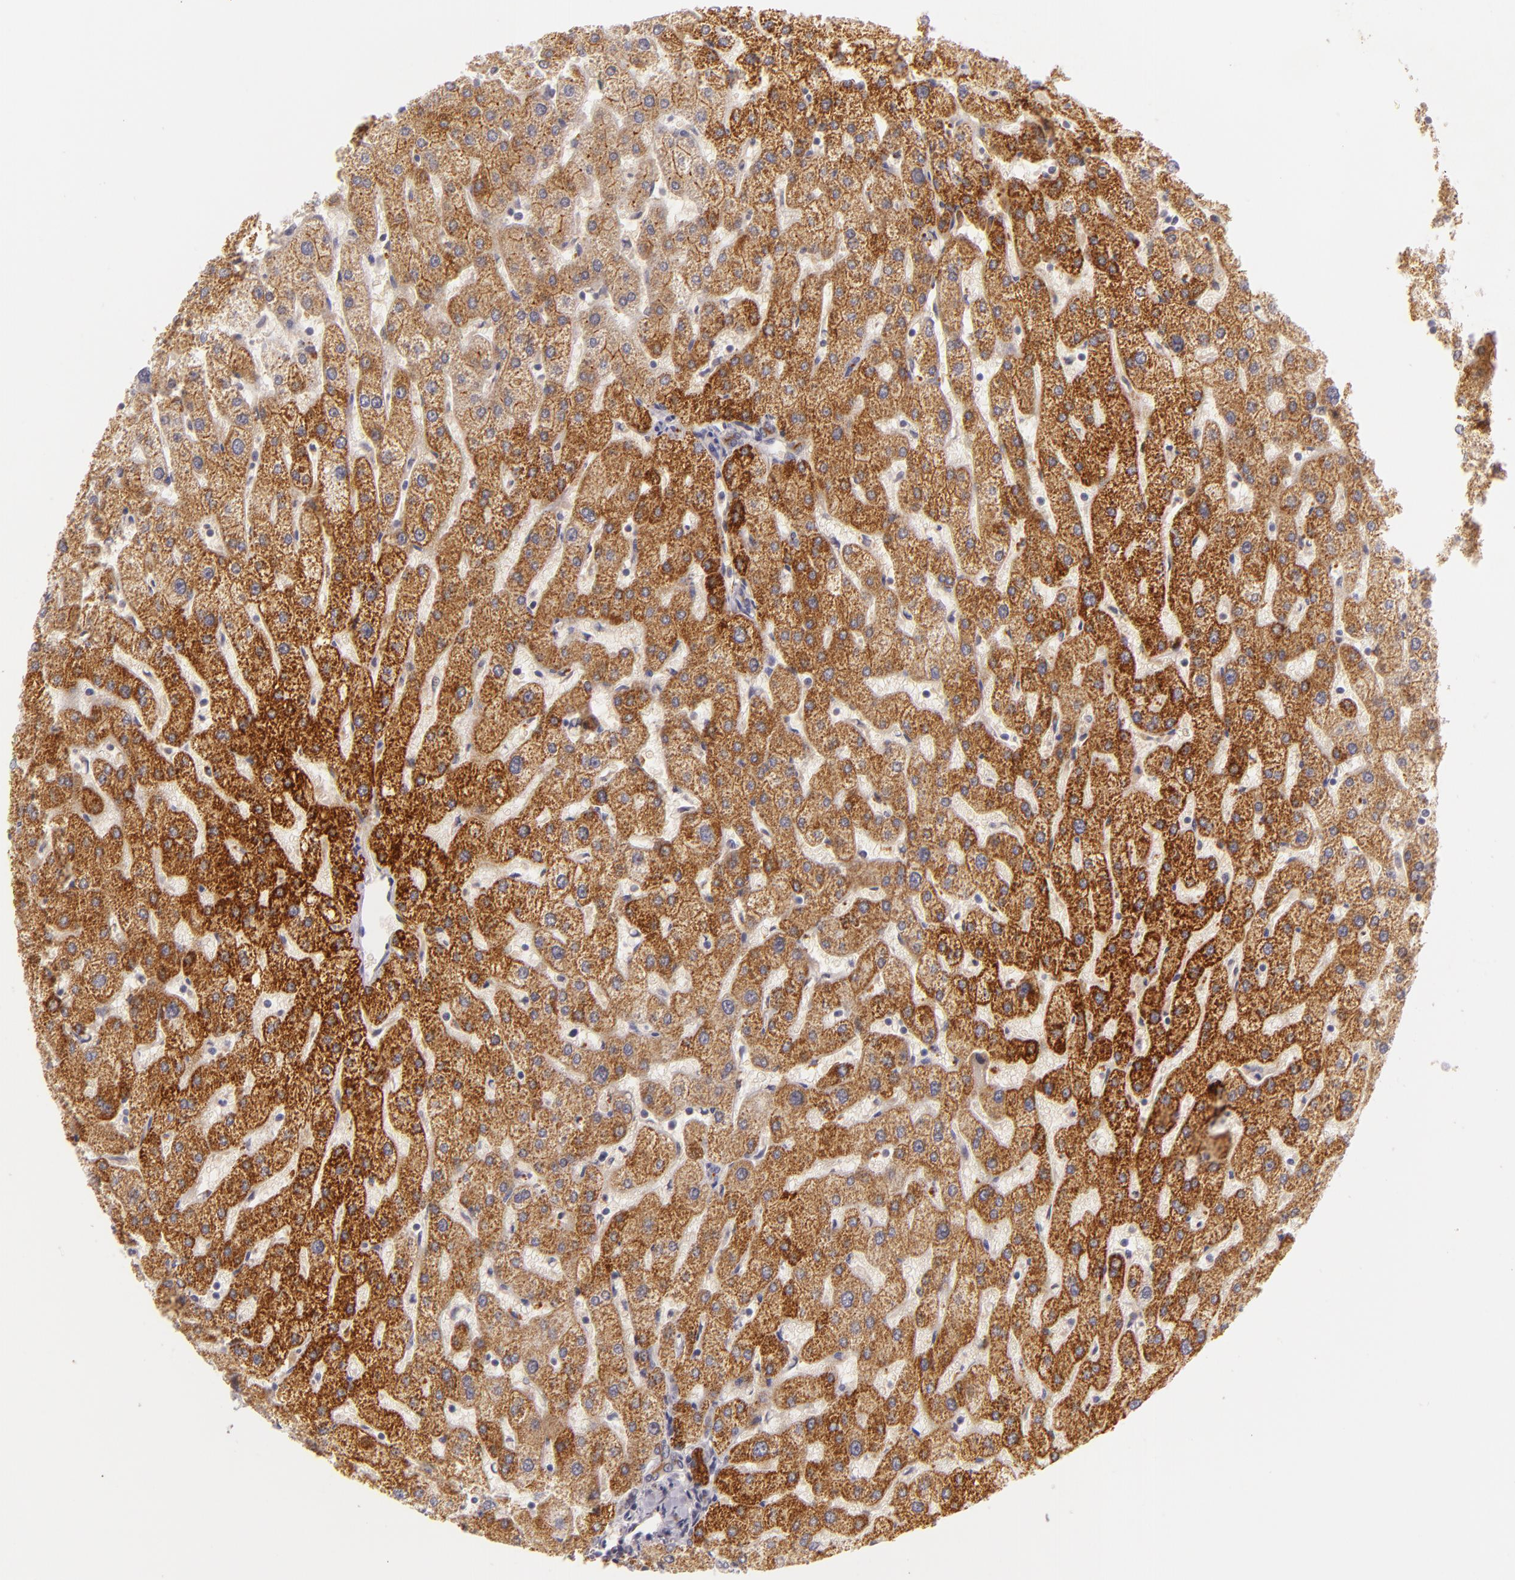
{"staining": {"intensity": "negative", "quantity": "none", "location": "none"}, "tissue": "liver", "cell_type": "Cholangiocytes", "image_type": "normal", "snomed": [{"axis": "morphology", "description": "Normal tissue, NOS"}, {"axis": "topography", "description": "Liver"}], "caption": "Liver was stained to show a protein in brown. There is no significant expression in cholangiocytes. (Stains: DAB (3,3'-diaminobenzidine) immunohistochemistry (IHC) with hematoxylin counter stain, Microscopy: brightfield microscopy at high magnification).", "gene": "CASP8", "patient": {"sex": "male", "age": 67}}